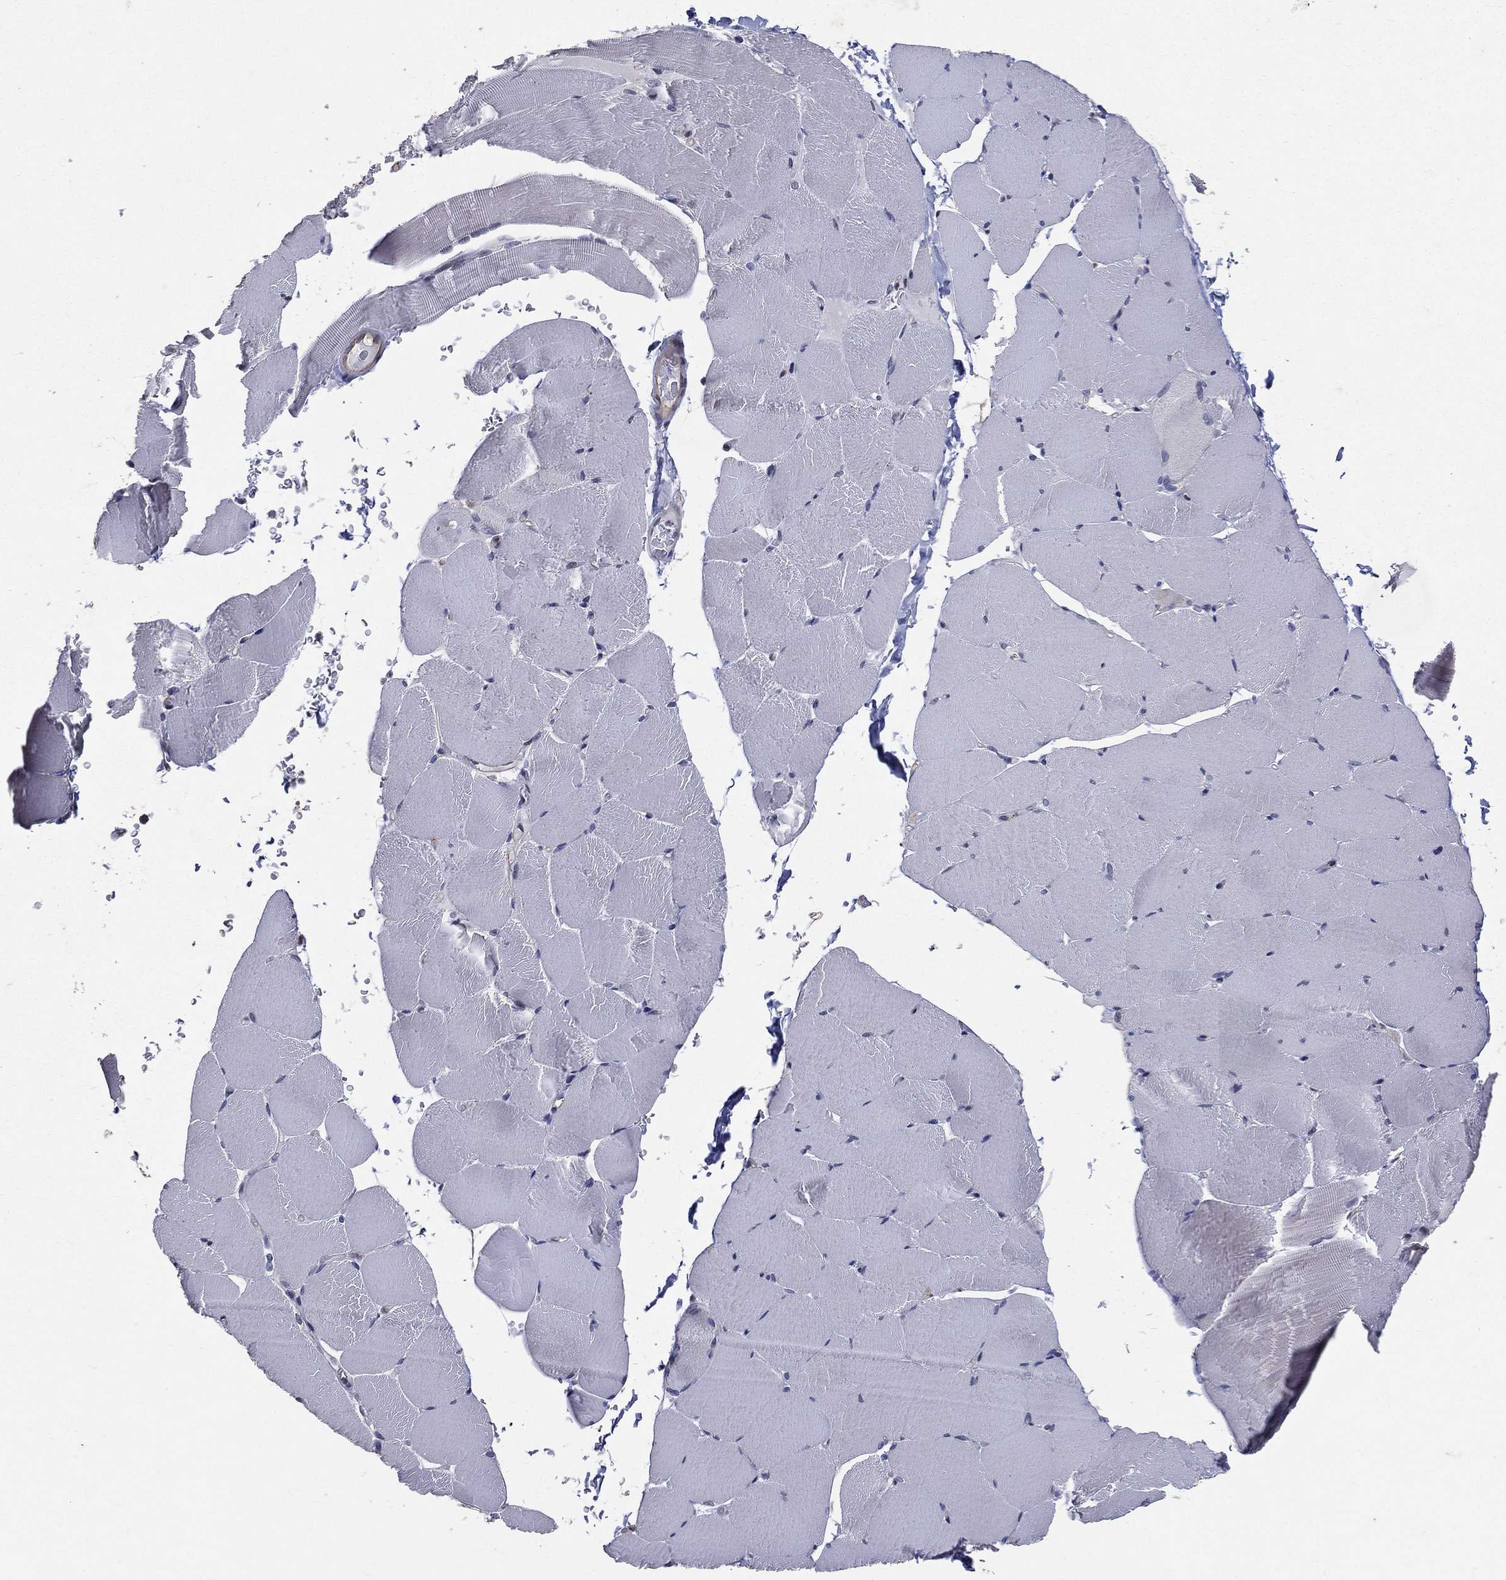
{"staining": {"intensity": "negative", "quantity": "none", "location": "none"}, "tissue": "skeletal muscle", "cell_type": "Myocytes", "image_type": "normal", "snomed": [{"axis": "morphology", "description": "Normal tissue, NOS"}, {"axis": "topography", "description": "Skeletal muscle"}], "caption": "The micrograph shows no significant staining in myocytes of skeletal muscle. Brightfield microscopy of immunohistochemistry stained with DAB (brown) and hematoxylin (blue), captured at high magnification.", "gene": "GMPR2", "patient": {"sex": "female", "age": 37}}